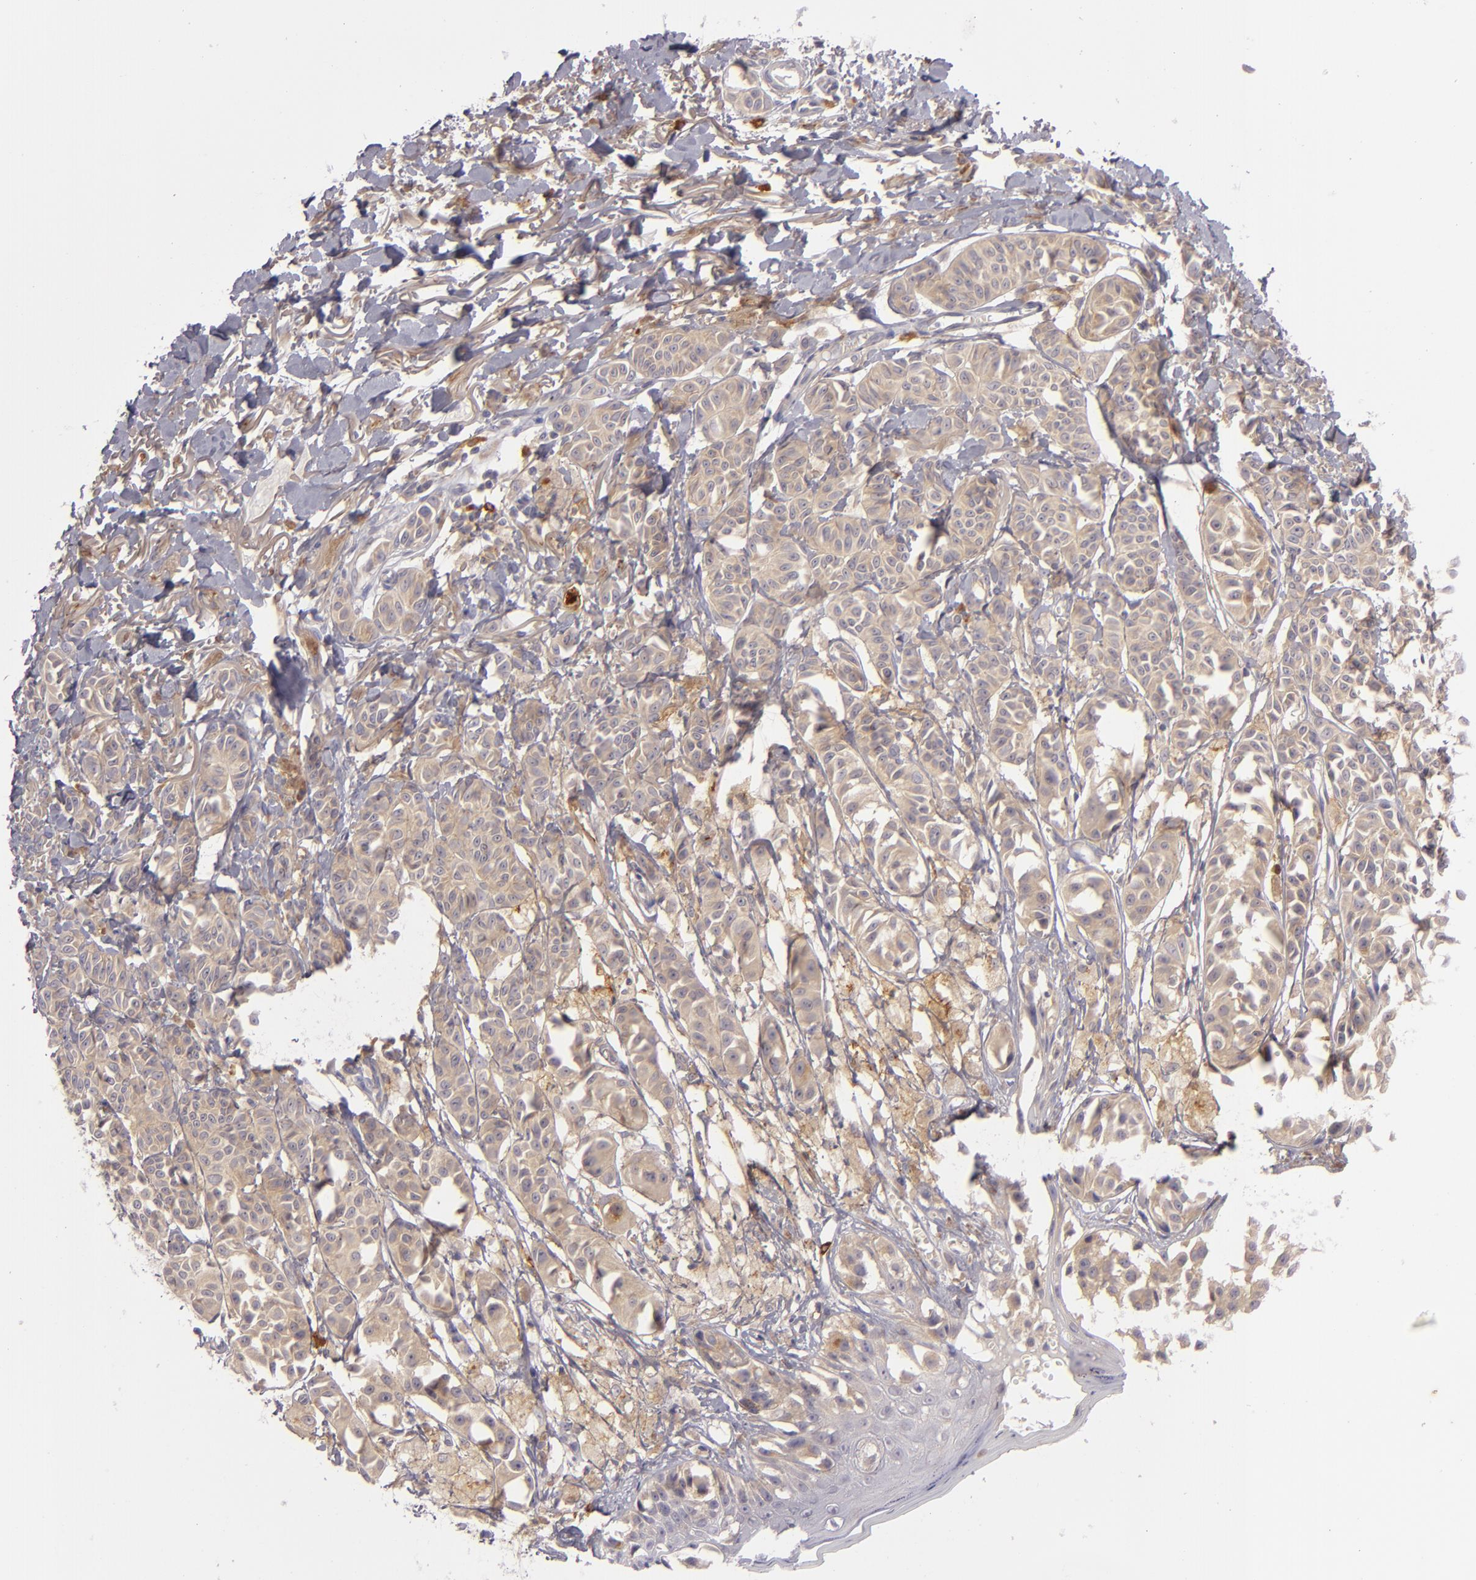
{"staining": {"intensity": "moderate", "quantity": ">75%", "location": "cytoplasmic/membranous"}, "tissue": "melanoma", "cell_type": "Tumor cells", "image_type": "cancer", "snomed": [{"axis": "morphology", "description": "Malignant melanoma, NOS"}, {"axis": "topography", "description": "Skin"}], "caption": "An IHC histopathology image of neoplastic tissue is shown. Protein staining in brown labels moderate cytoplasmic/membranous positivity in malignant melanoma within tumor cells. (IHC, brightfield microscopy, high magnification).", "gene": "CD83", "patient": {"sex": "male", "age": 76}}